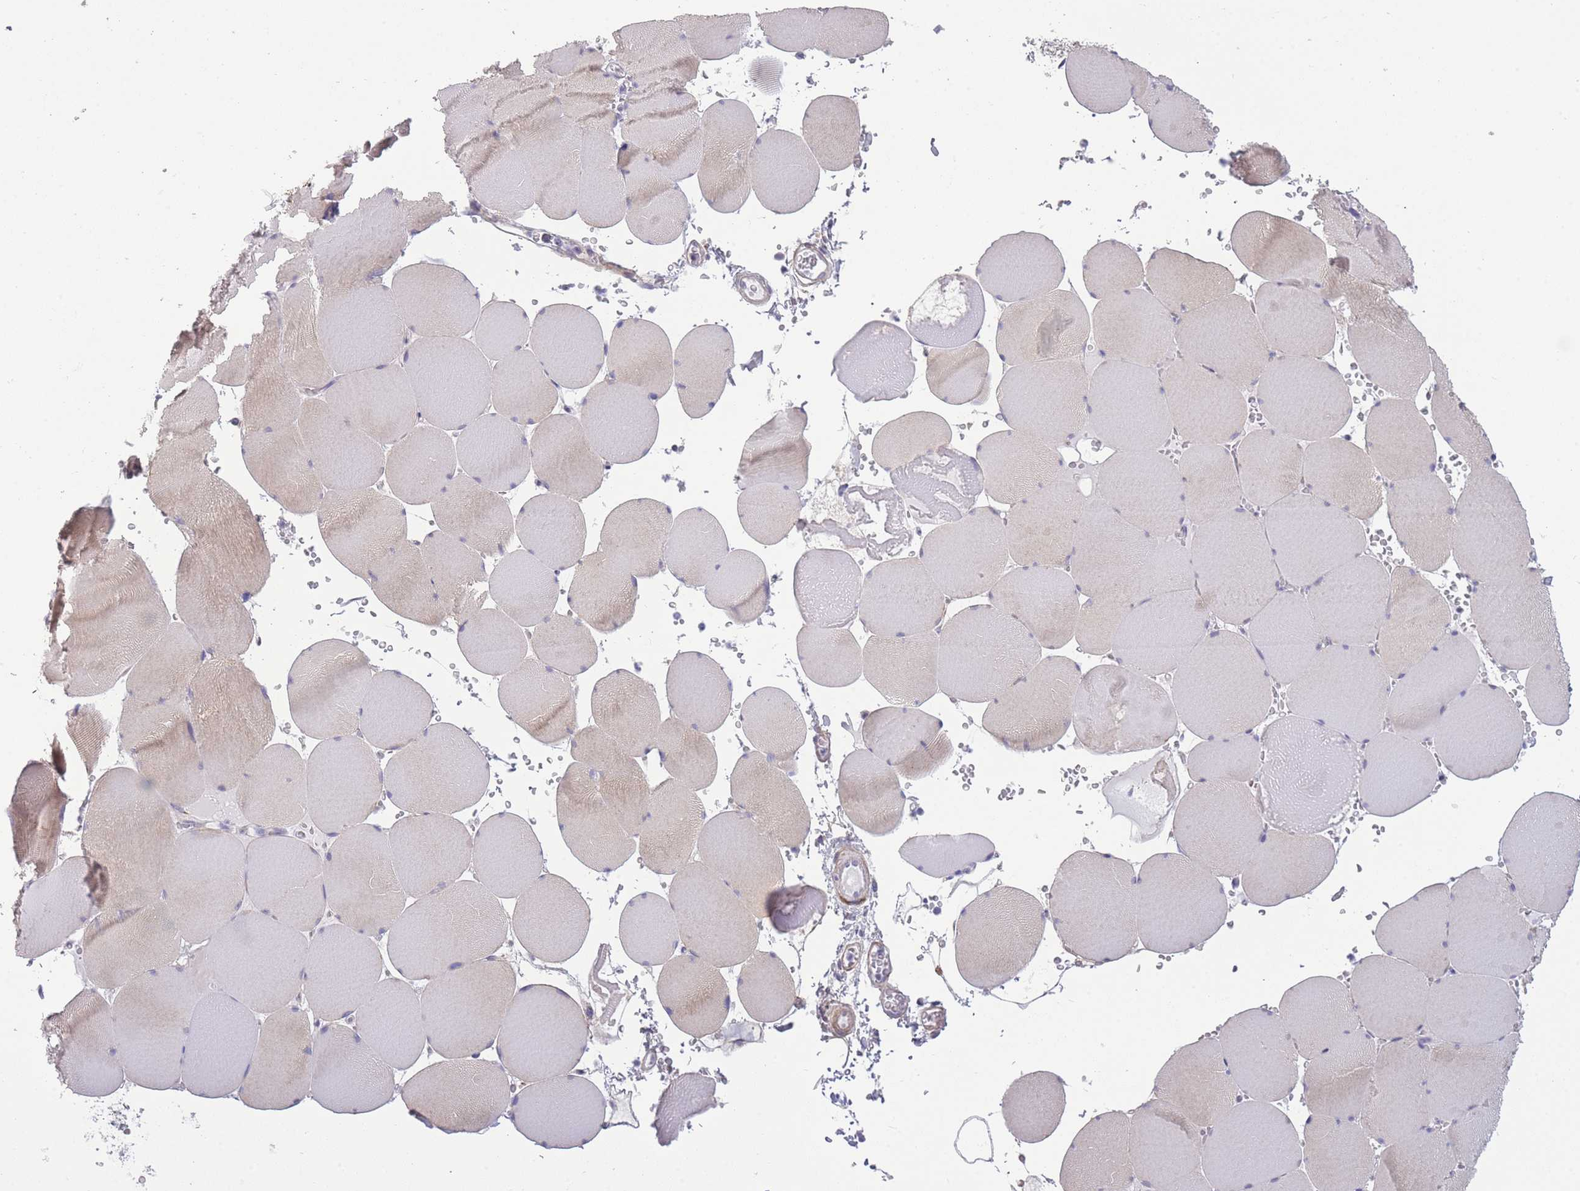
{"staining": {"intensity": "moderate", "quantity": "<25%", "location": "cytoplasmic/membranous"}, "tissue": "skeletal muscle", "cell_type": "Myocytes", "image_type": "normal", "snomed": [{"axis": "morphology", "description": "Normal tissue, NOS"}, {"axis": "topography", "description": "Skeletal muscle"}, {"axis": "topography", "description": "Head-Neck"}], "caption": "A high-resolution image shows immunohistochemistry (IHC) staining of benign skeletal muscle, which displays moderate cytoplasmic/membranous positivity in about <25% of myocytes.", "gene": "ZBTB24", "patient": {"sex": "male", "age": 66}}